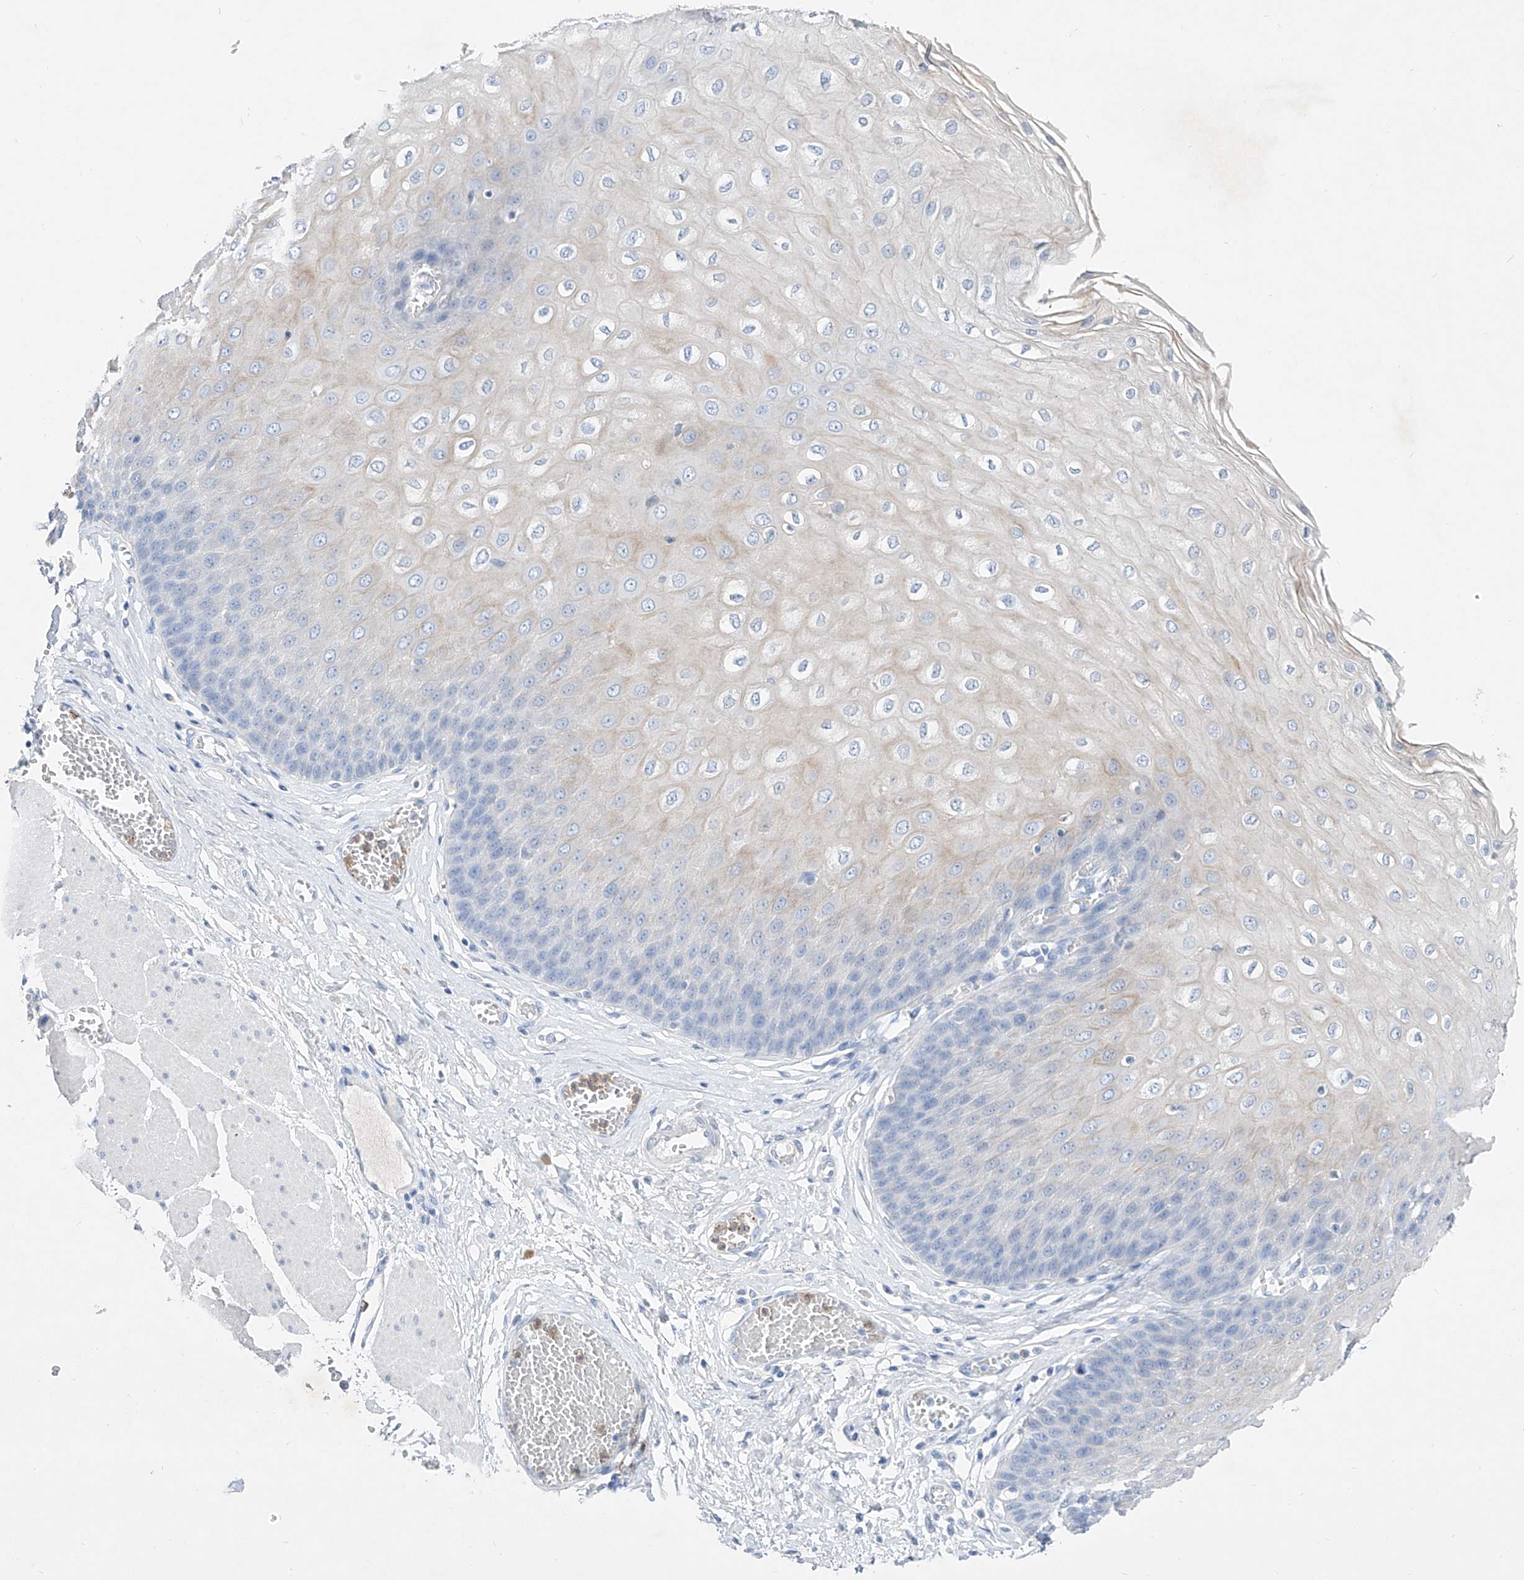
{"staining": {"intensity": "weak", "quantity": "<25%", "location": "cytoplasmic/membranous"}, "tissue": "esophagus", "cell_type": "Squamous epithelial cells", "image_type": "normal", "snomed": [{"axis": "morphology", "description": "Normal tissue, NOS"}, {"axis": "topography", "description": "Esophagus"}], "caption": "The micrograph reveals no staining of squamous epithelial cells in normal esophagus. The staining was performed using DAB to visualize the protein expression in brown, while the nuclei were stained in blue with hematoxylin (Magnification: 20x).", "gene": "TM7SF2", "patient": {"sex": "male", "age": 60}}